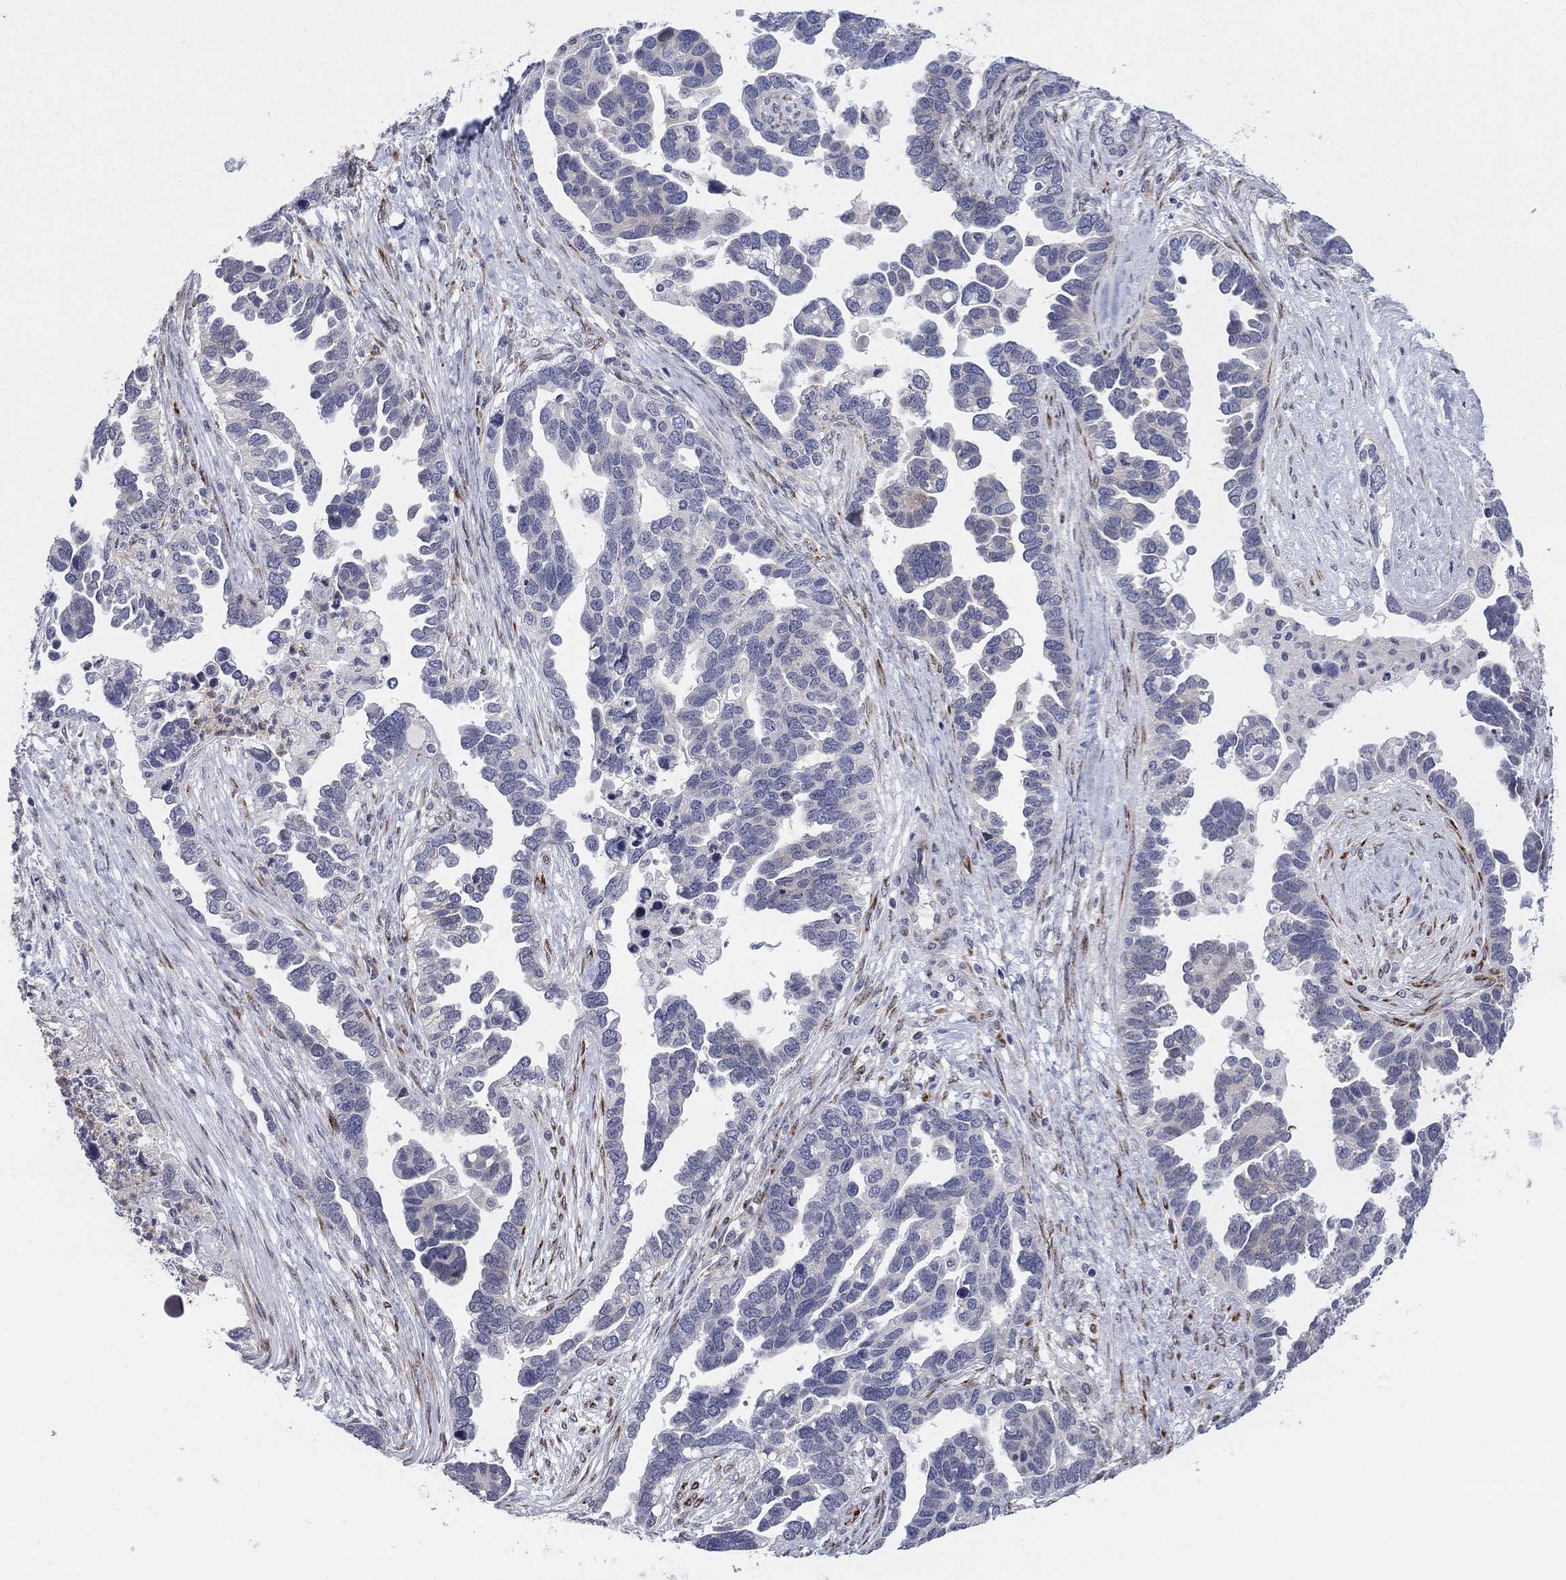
{"staining": {"intensity": "negative", "quantity": "none", "location": "none"}, "tissue": "ovarian cancer", "cell_type": "Tumor cells", "image_type": "cancer", "snomed": [{"axis": "morphology", "description": "Cystadenocarcinoma, serous, NOS"}, {"axis": "topography", "description": "Ovary"}], "caption": "Protein analysis of serous cystadenocarcinoma (ovarian) reveals no significant expression in tumor cells.", "gene": "TTC21B", "patient": {"sex": "female", "age": 54}}